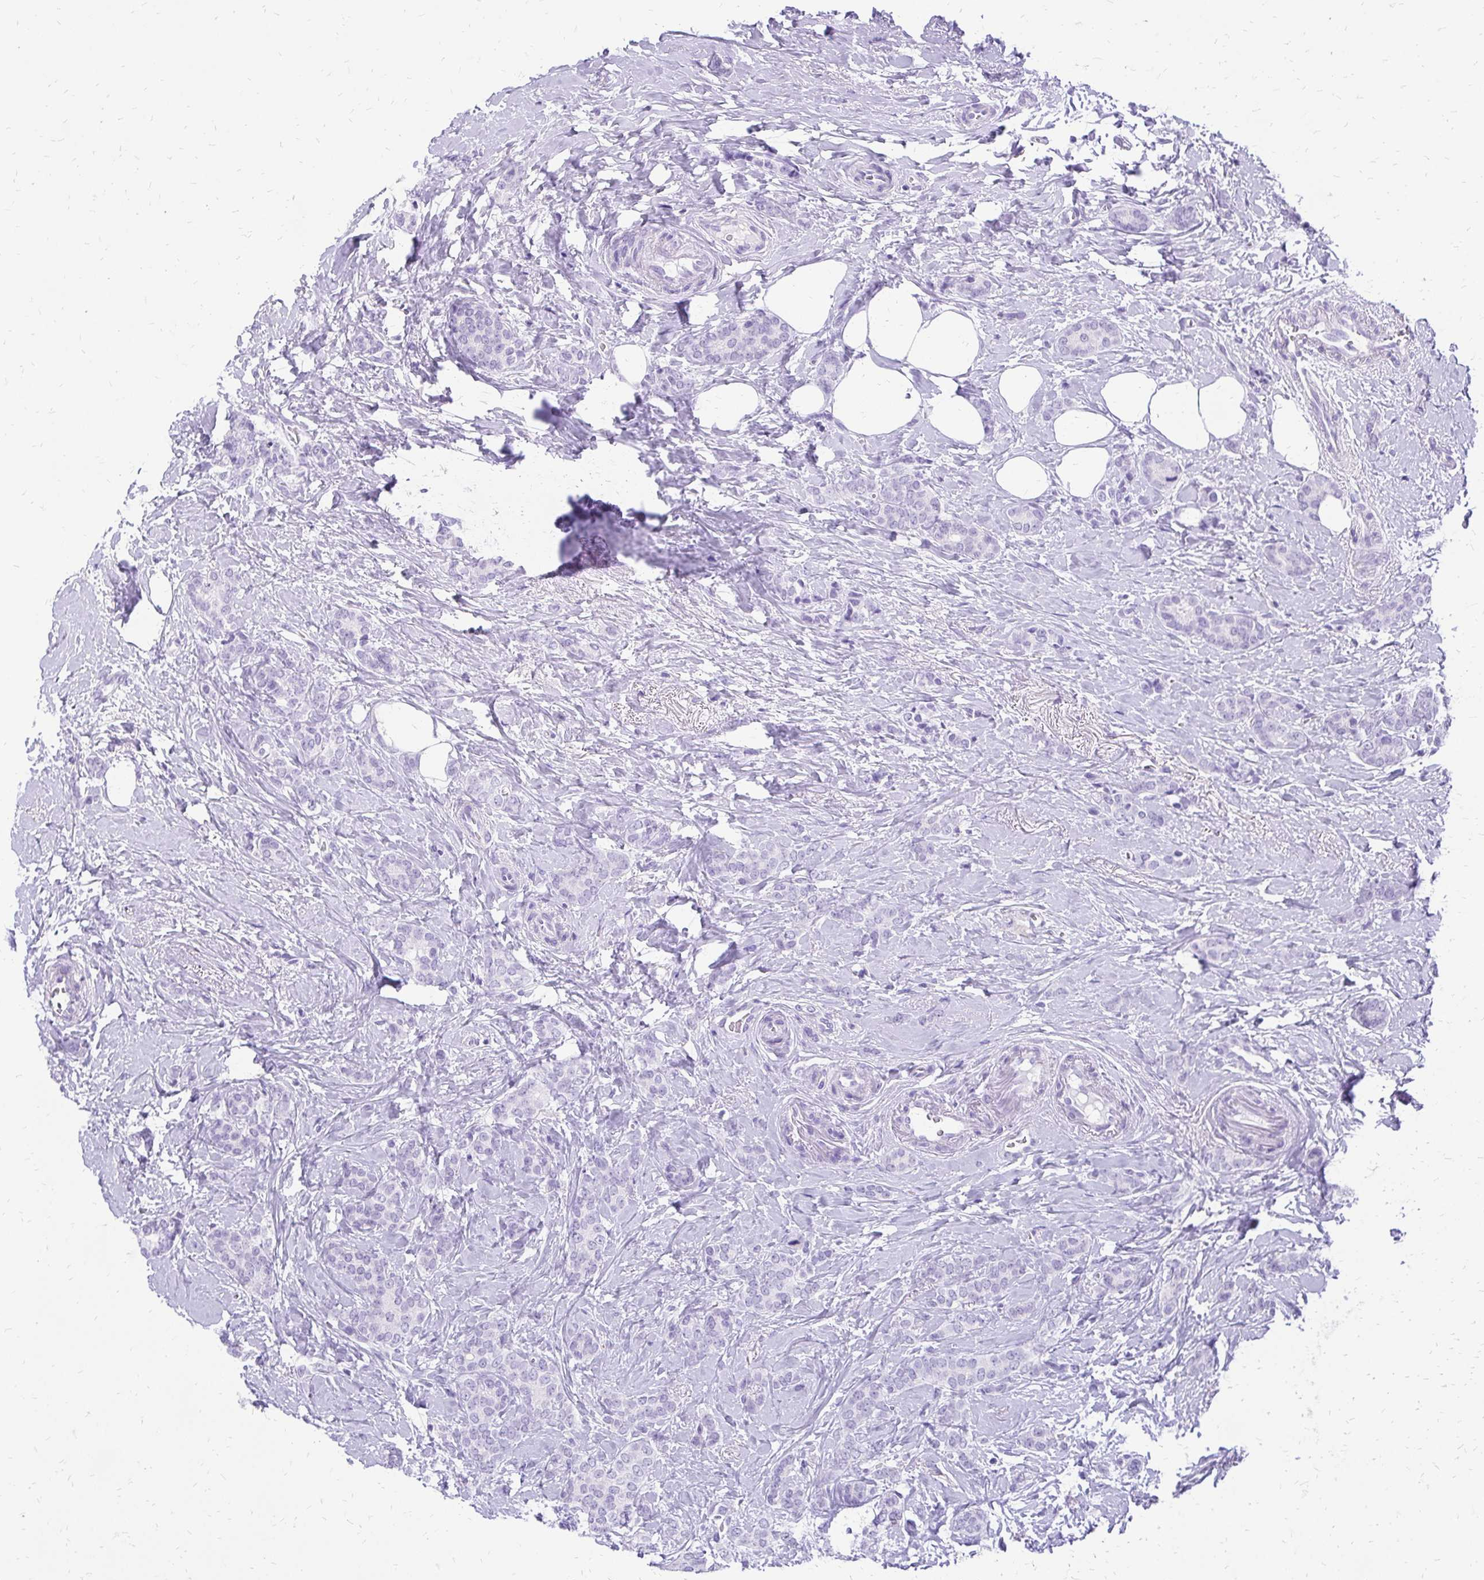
{"staining": {"intensity": "negative", "quantity": "none", "location": "none"}, "tissue": "breast cancer", "cell_type": "Tumor cells", "image_type": "cancer", "snomed": [{"axis": "morphology", "description": "Normal tissue, NOS"}, {"axis": "morphology", "description": "Duct carcinoma"}, {"axis": "topography", "description": "Breast"}], "caption": "Invasive ductal carcinoma (breast) was stained to show a protein in brown. There is no significant positivity in tumor cells. Brightfield microscopy of immunohistochemistry (IHC) stained with DAB (3,3'-diaminobenzidine) (brown) and hematoxylin (blue), captured at high magnification.", "gene": "SLC32A1", "patient": {"sex": "female", "age": 77}}